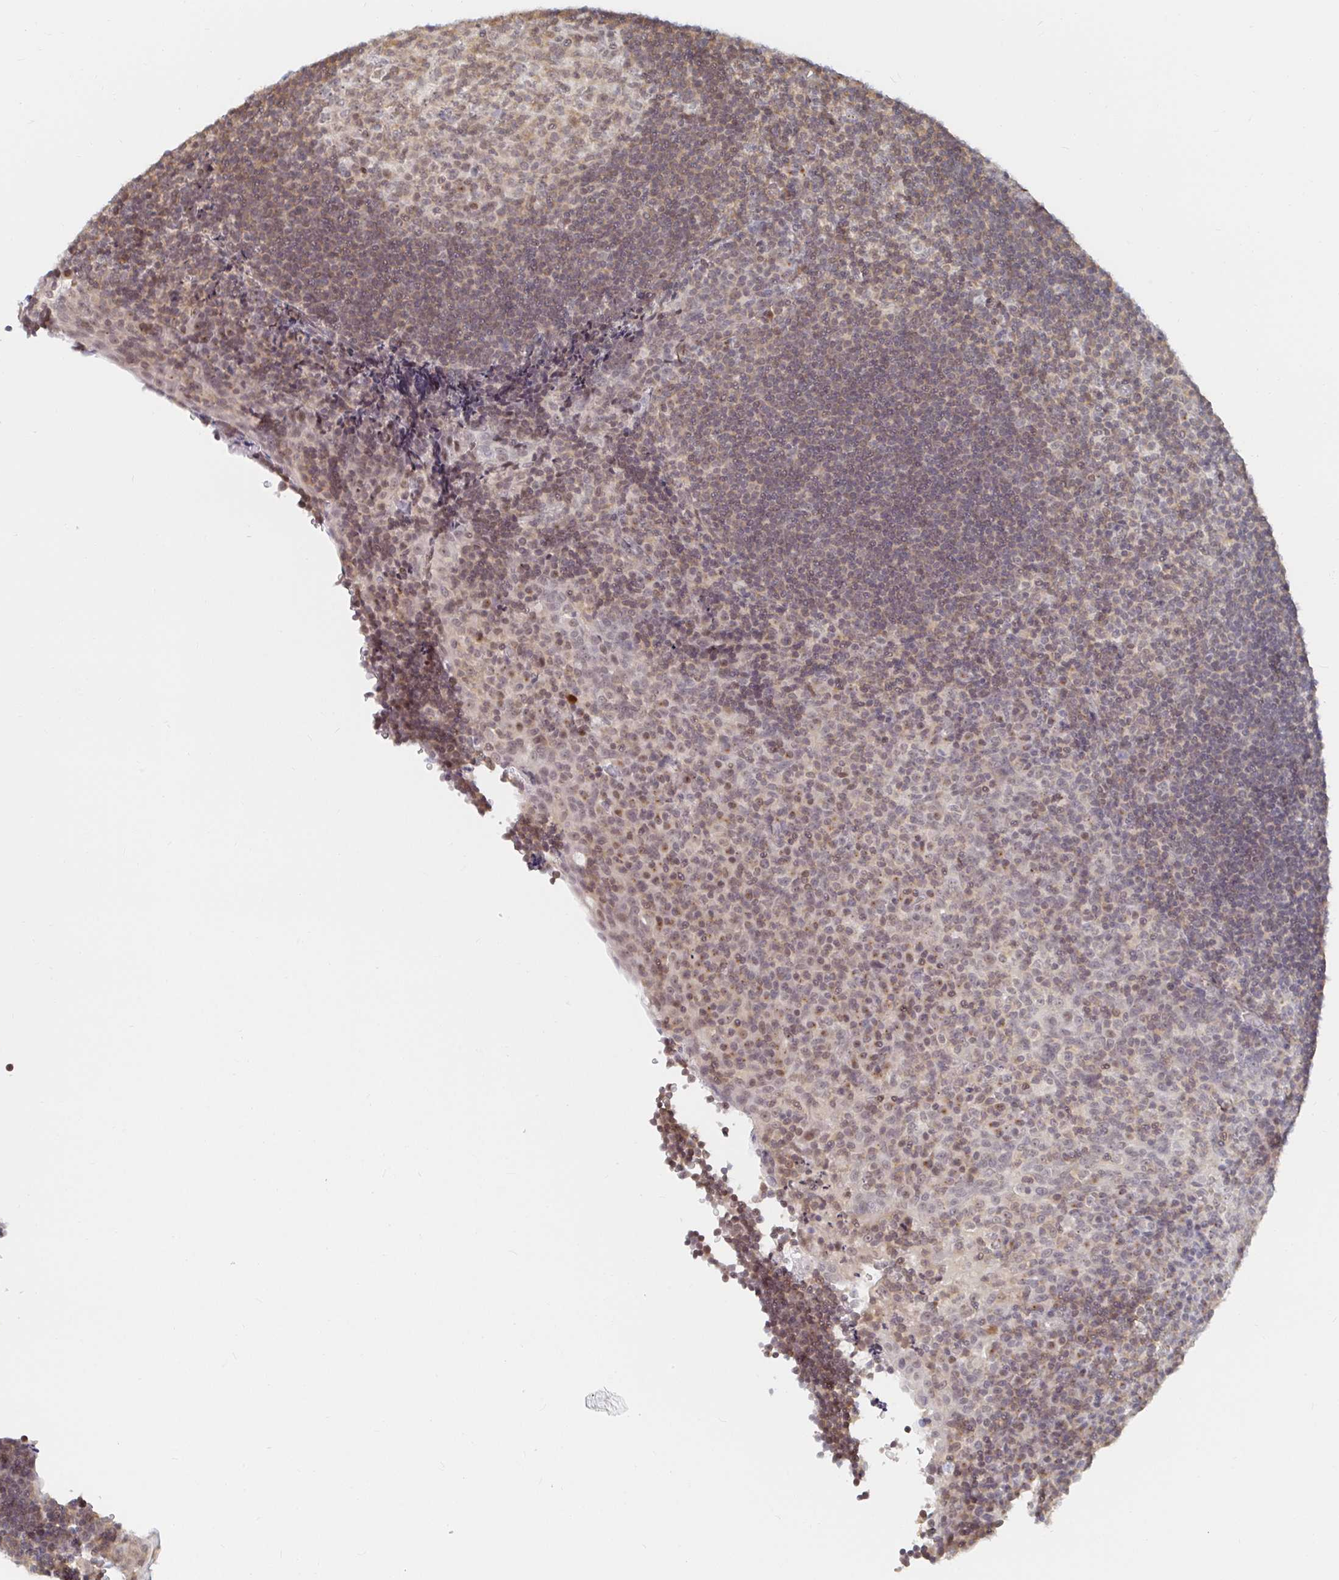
{"staining": {"intensity": "weak", "quantity": "25%-75%", "location": "nuclear"}, "tissue": "tonsil", "cell_type": "Germinal center cells", "image_type": "normal", "snomed": [{"axis": "morphology", "description": "Normal tissue, NOS"}, {"axis": "topography", "description": "Tonsil"}], "caption": "Weak nuclear positivity is identified in approximately 25%-75% of germinal center cells in normal tonsil.", "gene": "CHD2", "patient": {"sex": "male", "age": 17}}